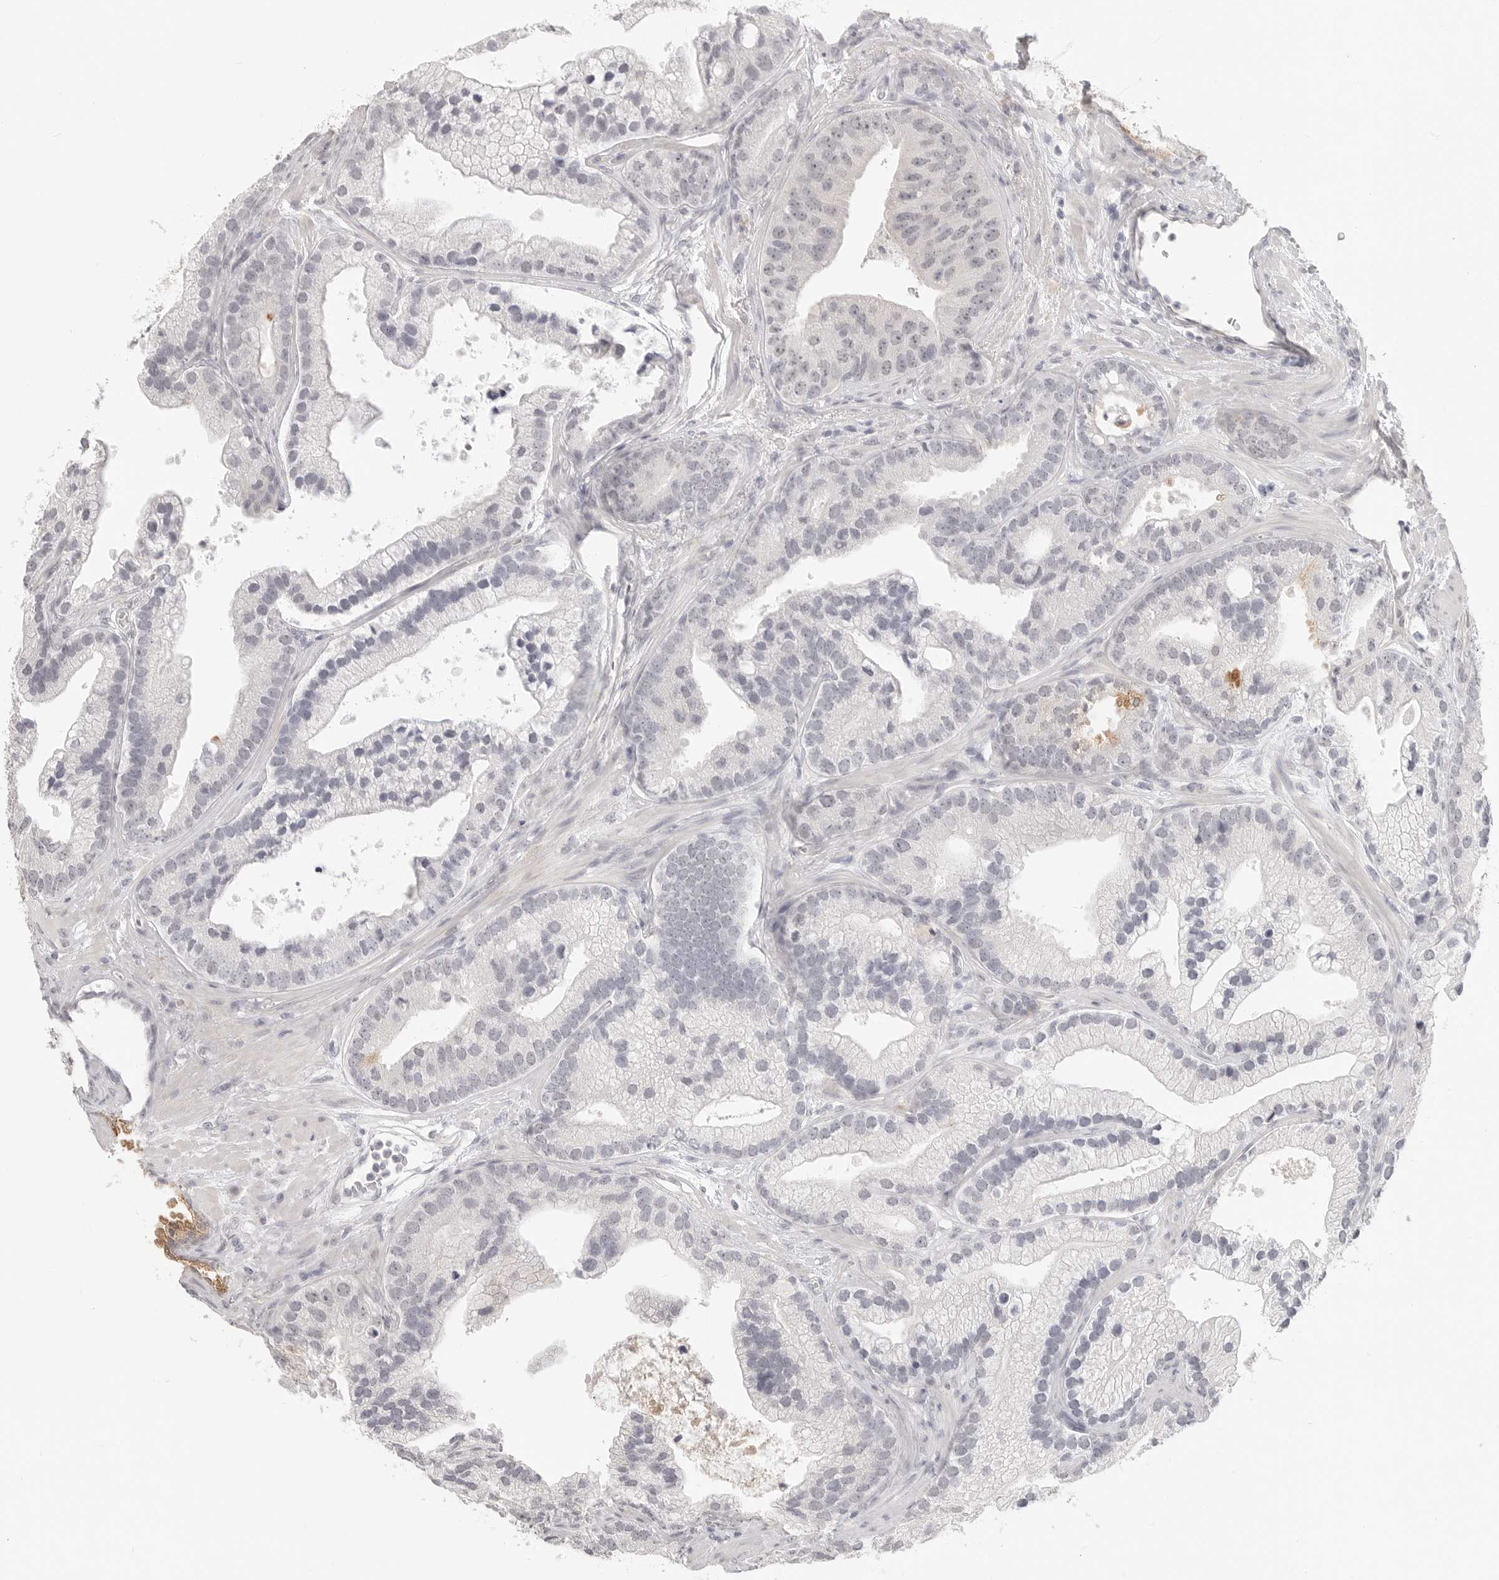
{"staining": {"intensity": "negative", "quantity": "none", "location": "none"}, "tissue": "prostate cancer", "cell_type": "Tumor cells", "image_type": "cancer", "snomed": [{"axis": "morphology", "description": "Adenocarcinoma, High grade"}, {"axis": "topography", "description": "Prostate"}], "caption": "IHC micrograph of neoplastic tissue: prostate high-grade adenocarcinoma stained with DAB (3,3'-diaminobenzidine) demonstrates no significant protein staining in tumor cells.", "gene": "KLK11", "patient": {"sex": "male", "age": 70}}